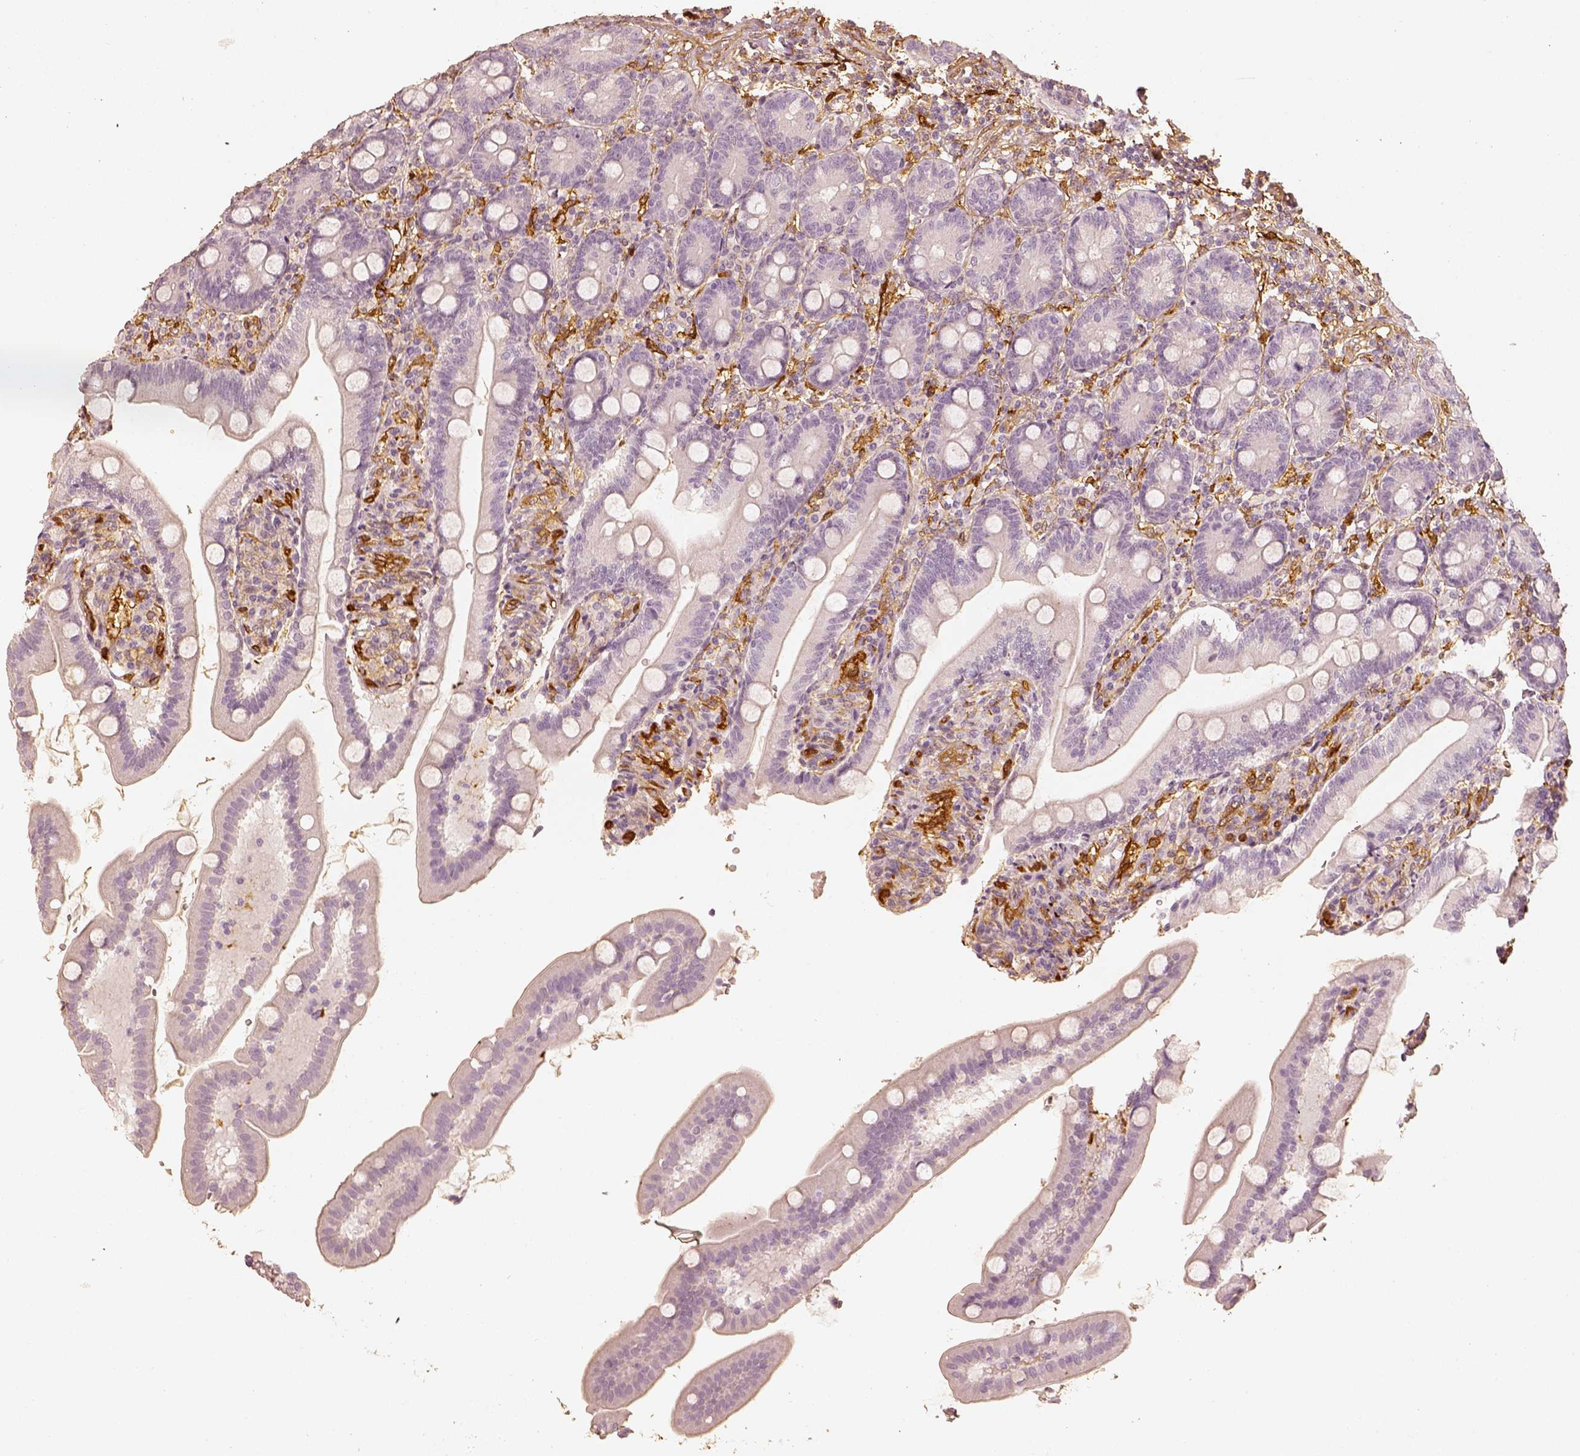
{"staining": {"intensity": "negative", "quantity": "none", "location": "none"}, "tissue": "duodenum", "cell_type": "Glandular cells", "image_type": "normal", "snomed": [{"axis": "morphology", "description": "Normal tissue, NOS"}, {"axis": "topography", "description": "Duodenum"}], "caption": "An immunohistochemistry (IHC) micrograph of benign duodenum is shown. There is no staining in glandular cells of duodenum. (DAB (3,3'-diaminobenzidine) IHC visualized using brightfield microscopy, high magnification).", "gene": "FSCN1", "patient": {"sex": "female", "age": 67}}